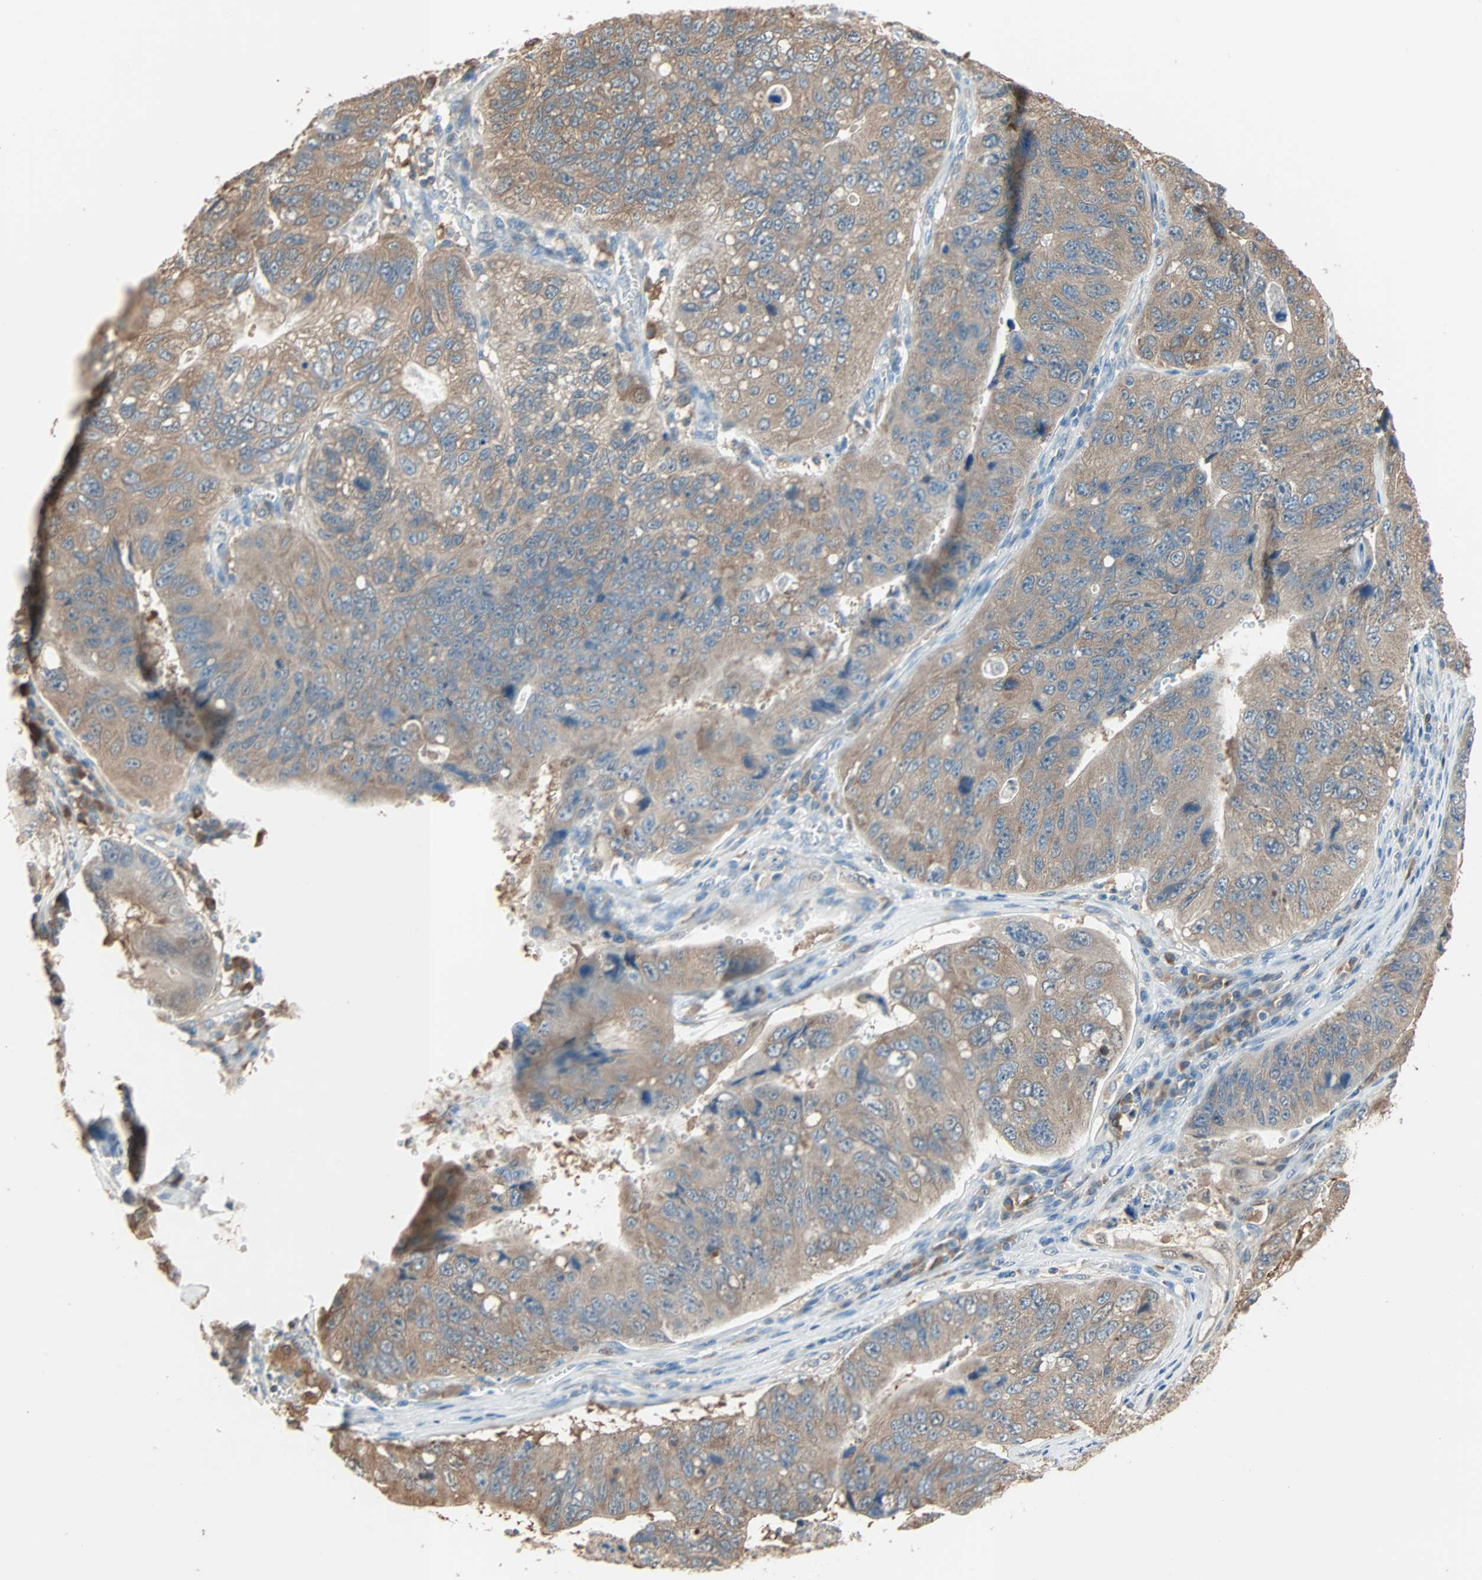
{"staining": {"intensity": "moderate", "quantity": ">75%", "location": "cytoplasmic/membranous"}, "tissue": "stomach cancer", "cell_type": "Tumor cells", "image_type": "cancer", "snomed": [{"axis": "morphology", "description": "Adenocarcinoma, NOS"}, {"axis": "topography", "description": "Stomach"}], "caption": "The image demonstrates staining of stomach cancer (adenocarcinoma), revealing moderate cytoplasmic/membranous protein expression (brown color) within tumor cells. (DAB IHC with brightfield microscopy, high magnification).", "gene": "PRDX1", "patient": {"sex": "male", "age": 59}}